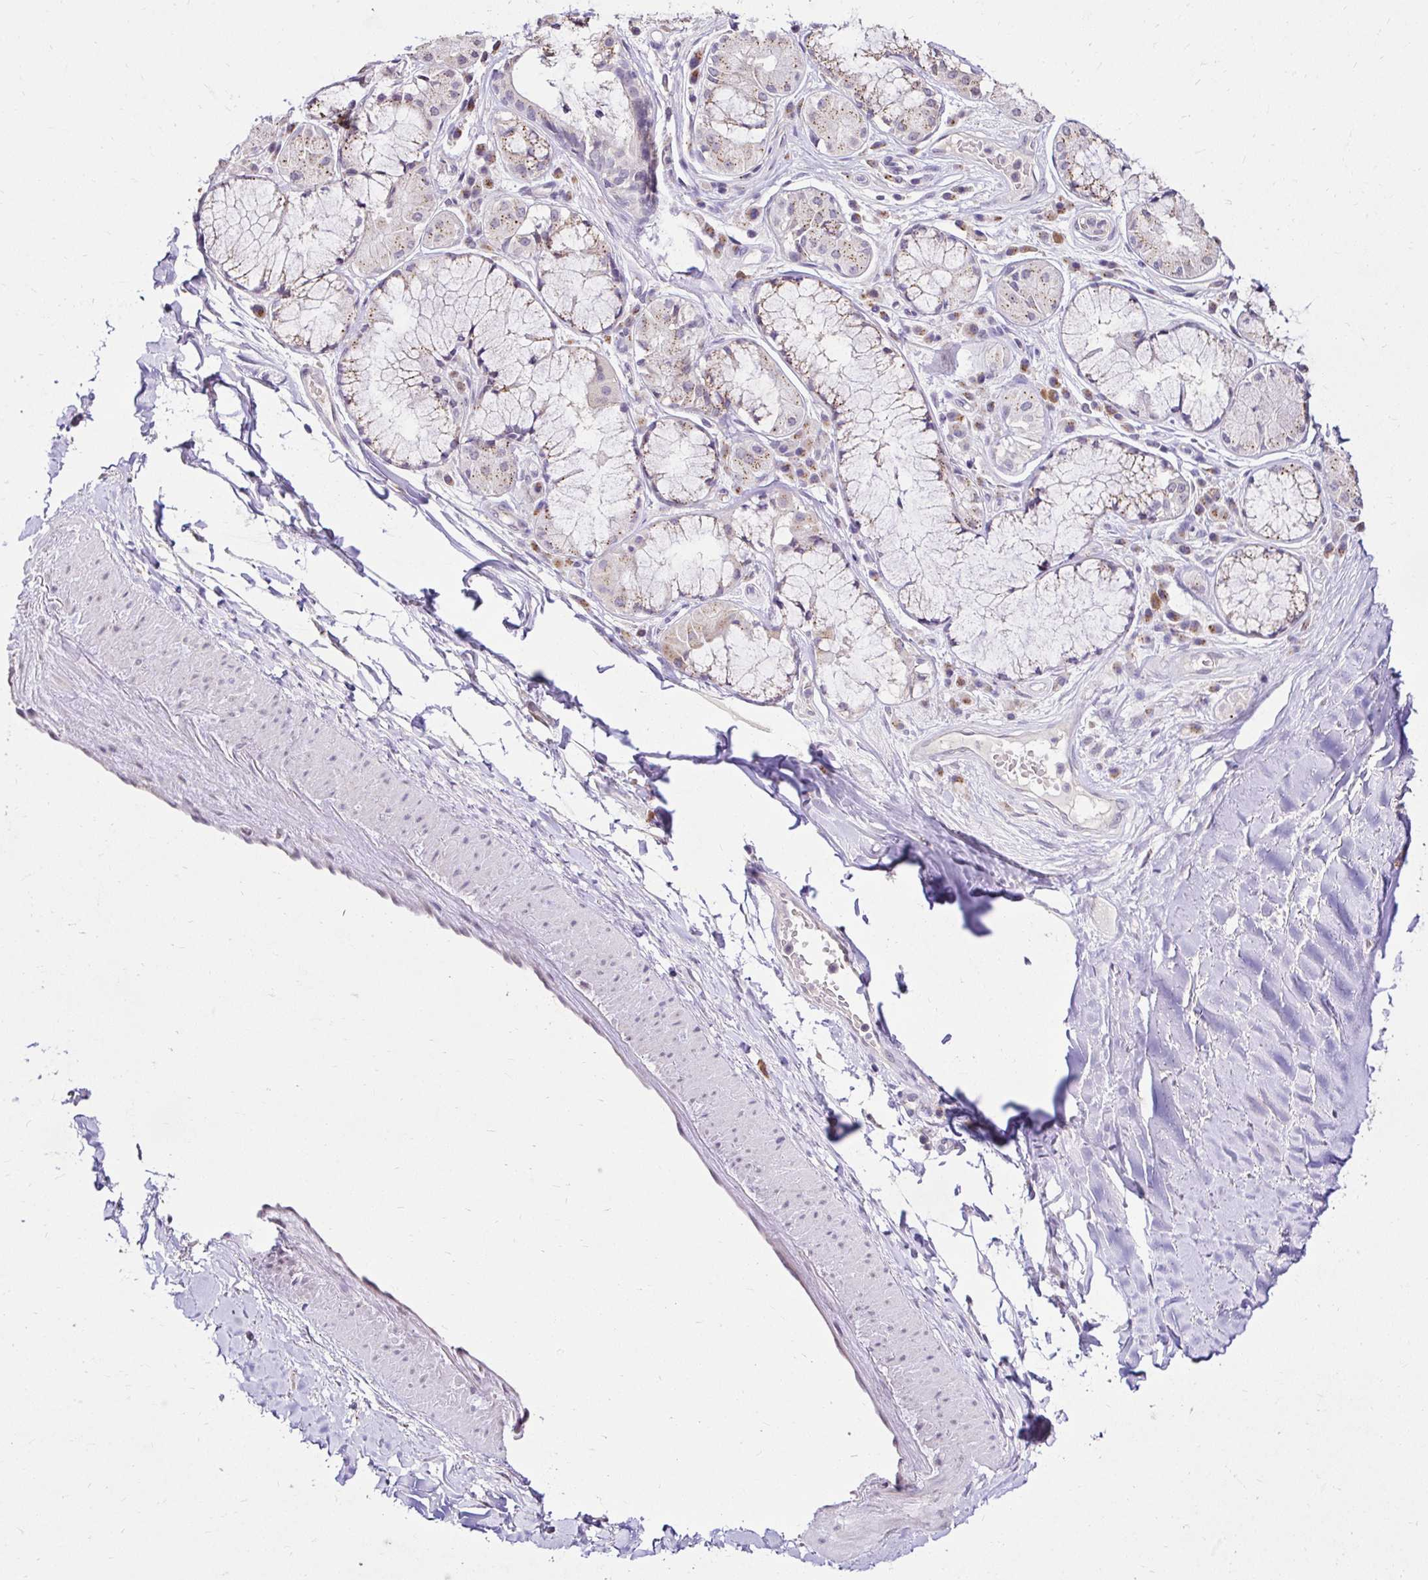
{"staining": {"intensity": "negative", "quantity": "none", "location": "none"}, "tissue": "adipose tissue", "cell_type": "Adipocytes", "image_type": "normal", "snomed": [{"axis": "morphology", "description": "Normal tissue, NOS"}, {"axis": "topography", "description": "Cartilage tissue"}, {"axis": "topography", "description": "Bronchus"}], "caption": "A photomicrograph of human adipose tissue is negative for staining in adipocytes. Nuclei are stained in blue.", "gene": "KIAA1210", "patient": {"sex": "male", "age": 64}}